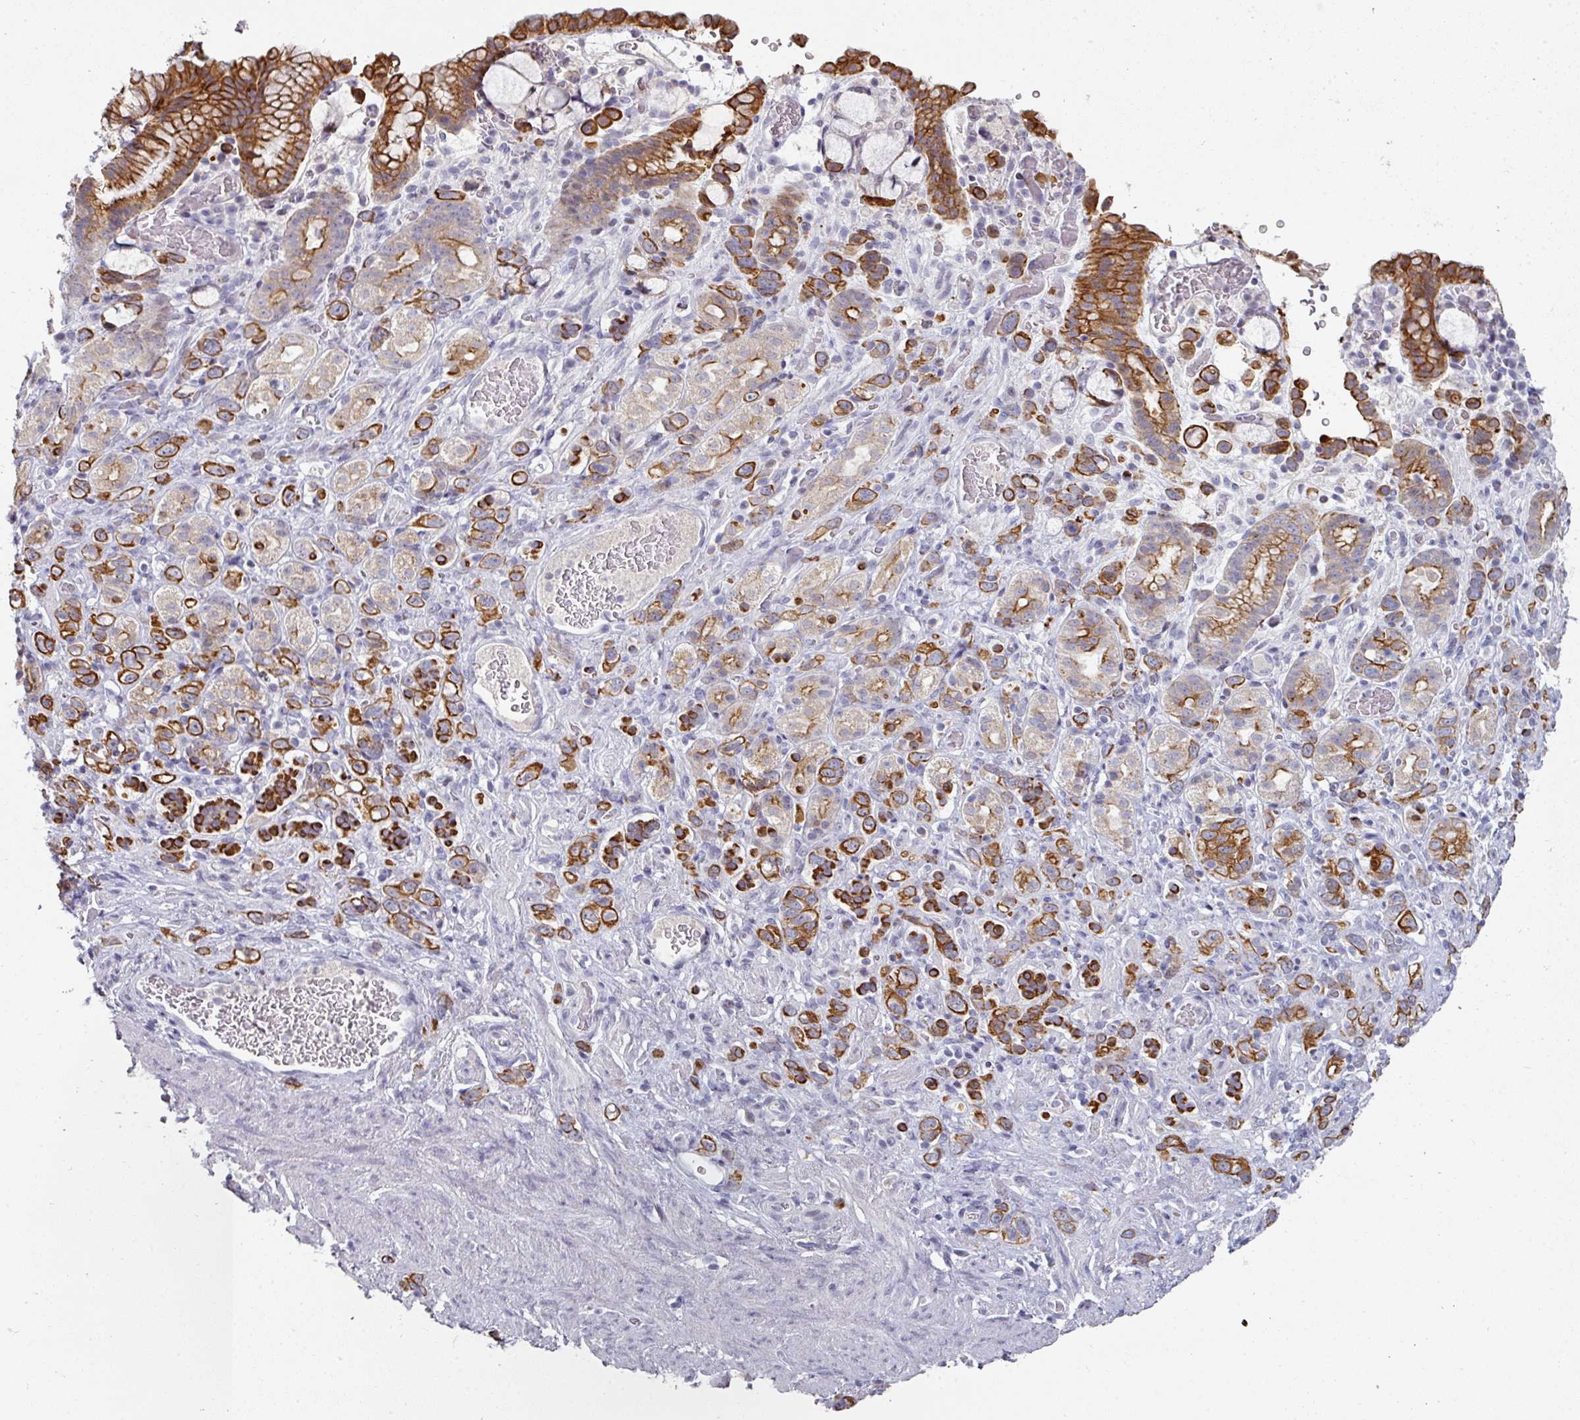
{"staining": {"intensity": "strong", "quantity": ">75%", "location": "cytoplasmic/membranous"}, "tissue": "stomach cancer", "cell_type": "Tumor cells", "image_type": "cancer", "snomed": [{"axis": "morphology", "description": "Adenocarcinoma, NOS"}, {"axis": "topography", "description": "Stomach"}], "caption": "Strong cytoplasmic/membranous staining for a protein is present in about >75% of tumor cells of stomach cancer (adenocarcinoma) using immunohistochemistry (IHC).", "gene": "GTF2H3", "patient": {"sex": "female", "age": 65}}